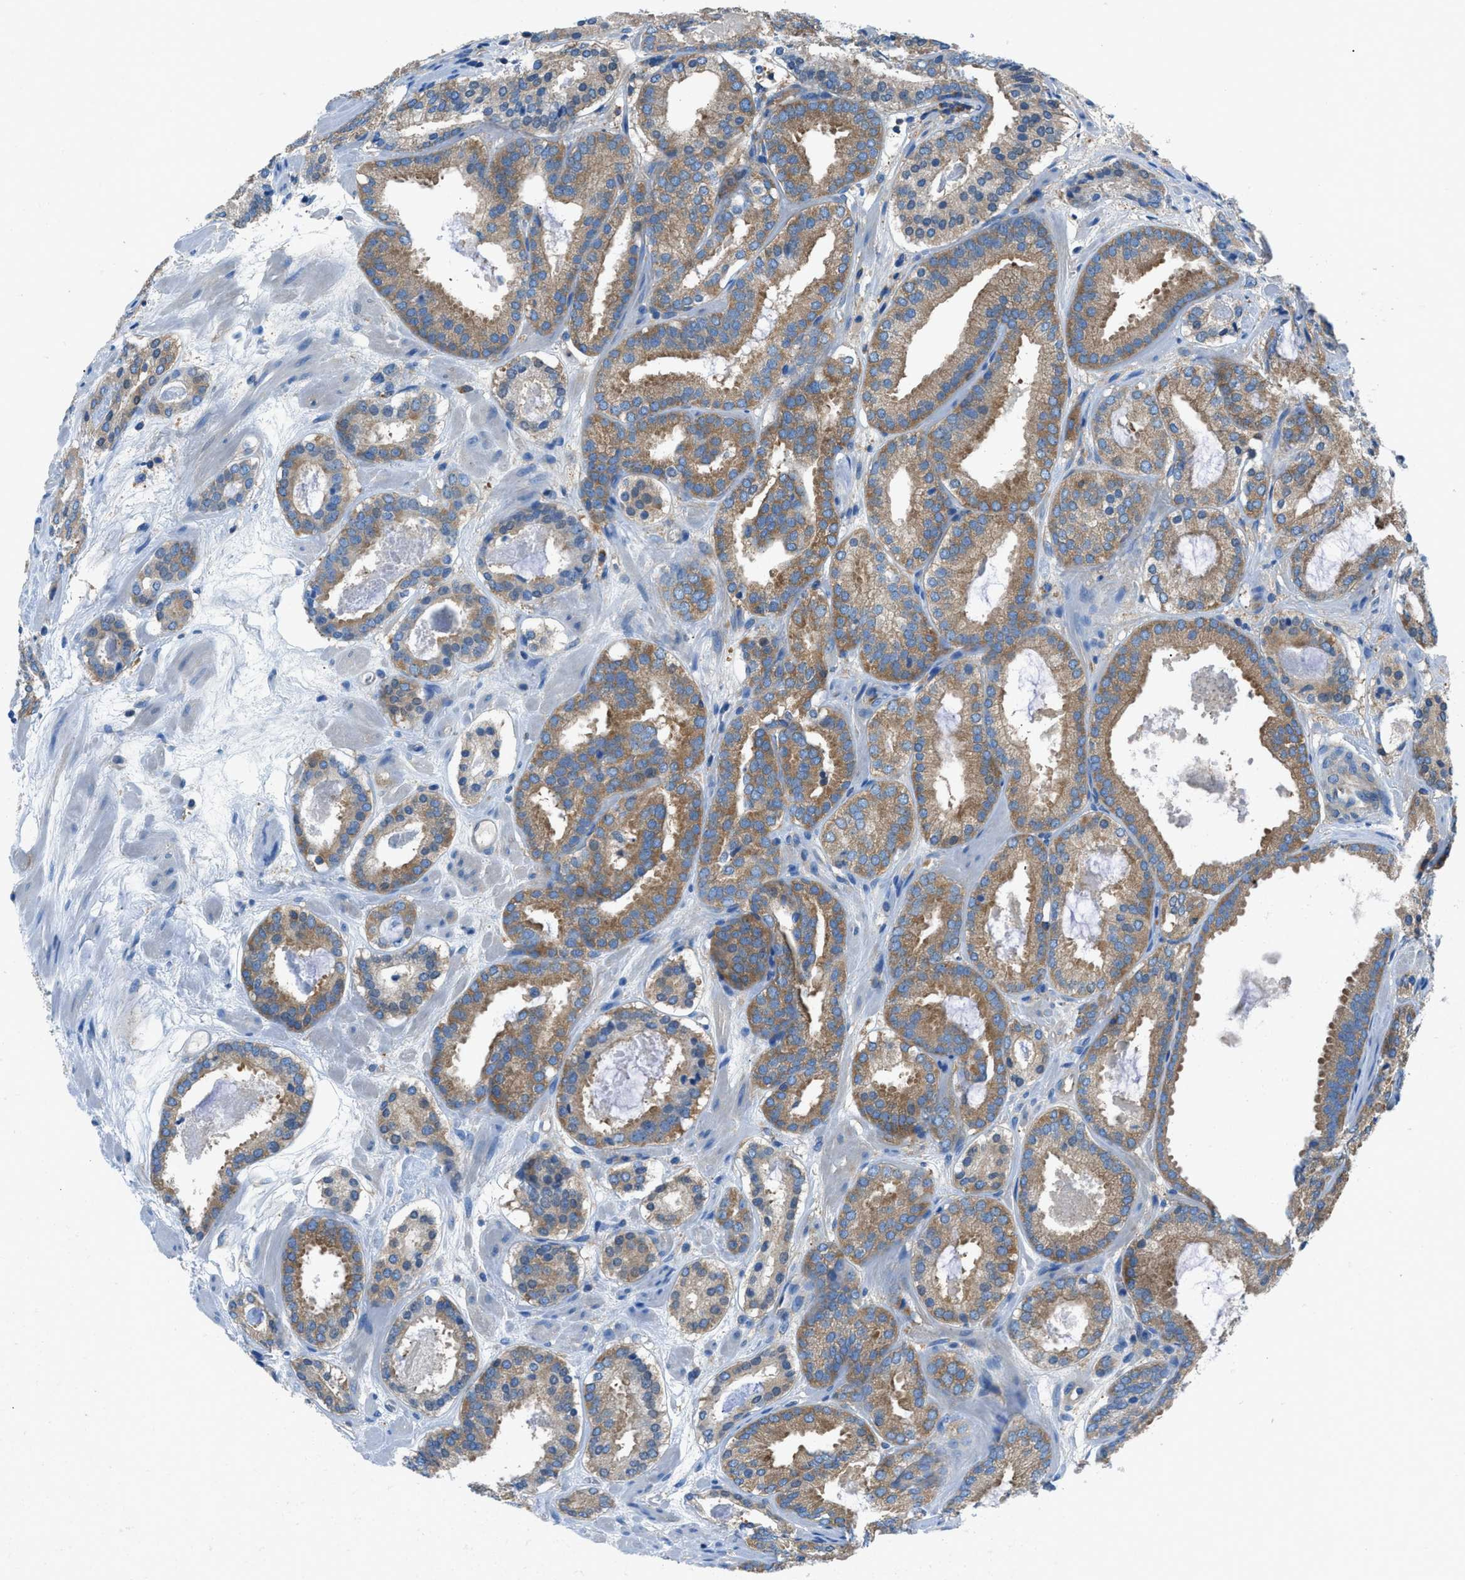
{"staining": {"intensity": "moderate", "quantity": ">75%", "location": "cytoplasmic/membranous"}, "tissue": "prostate cancer", "cell_type": "Tumor cells", "image_type": "cancer", "snomed": [{"axis": "morphology", "description": "Adenocarcinoma, Low grade"}, {"axis": "topography", "description": "Prostate"}], "caption": "A medium amount of moderate cytoplasmic/membranous expression is identified in approximately >75% of tumor cells in prostate cancer tissue.", "gene": "SARS1", "patient": {"sex": "male", "age": 69}}